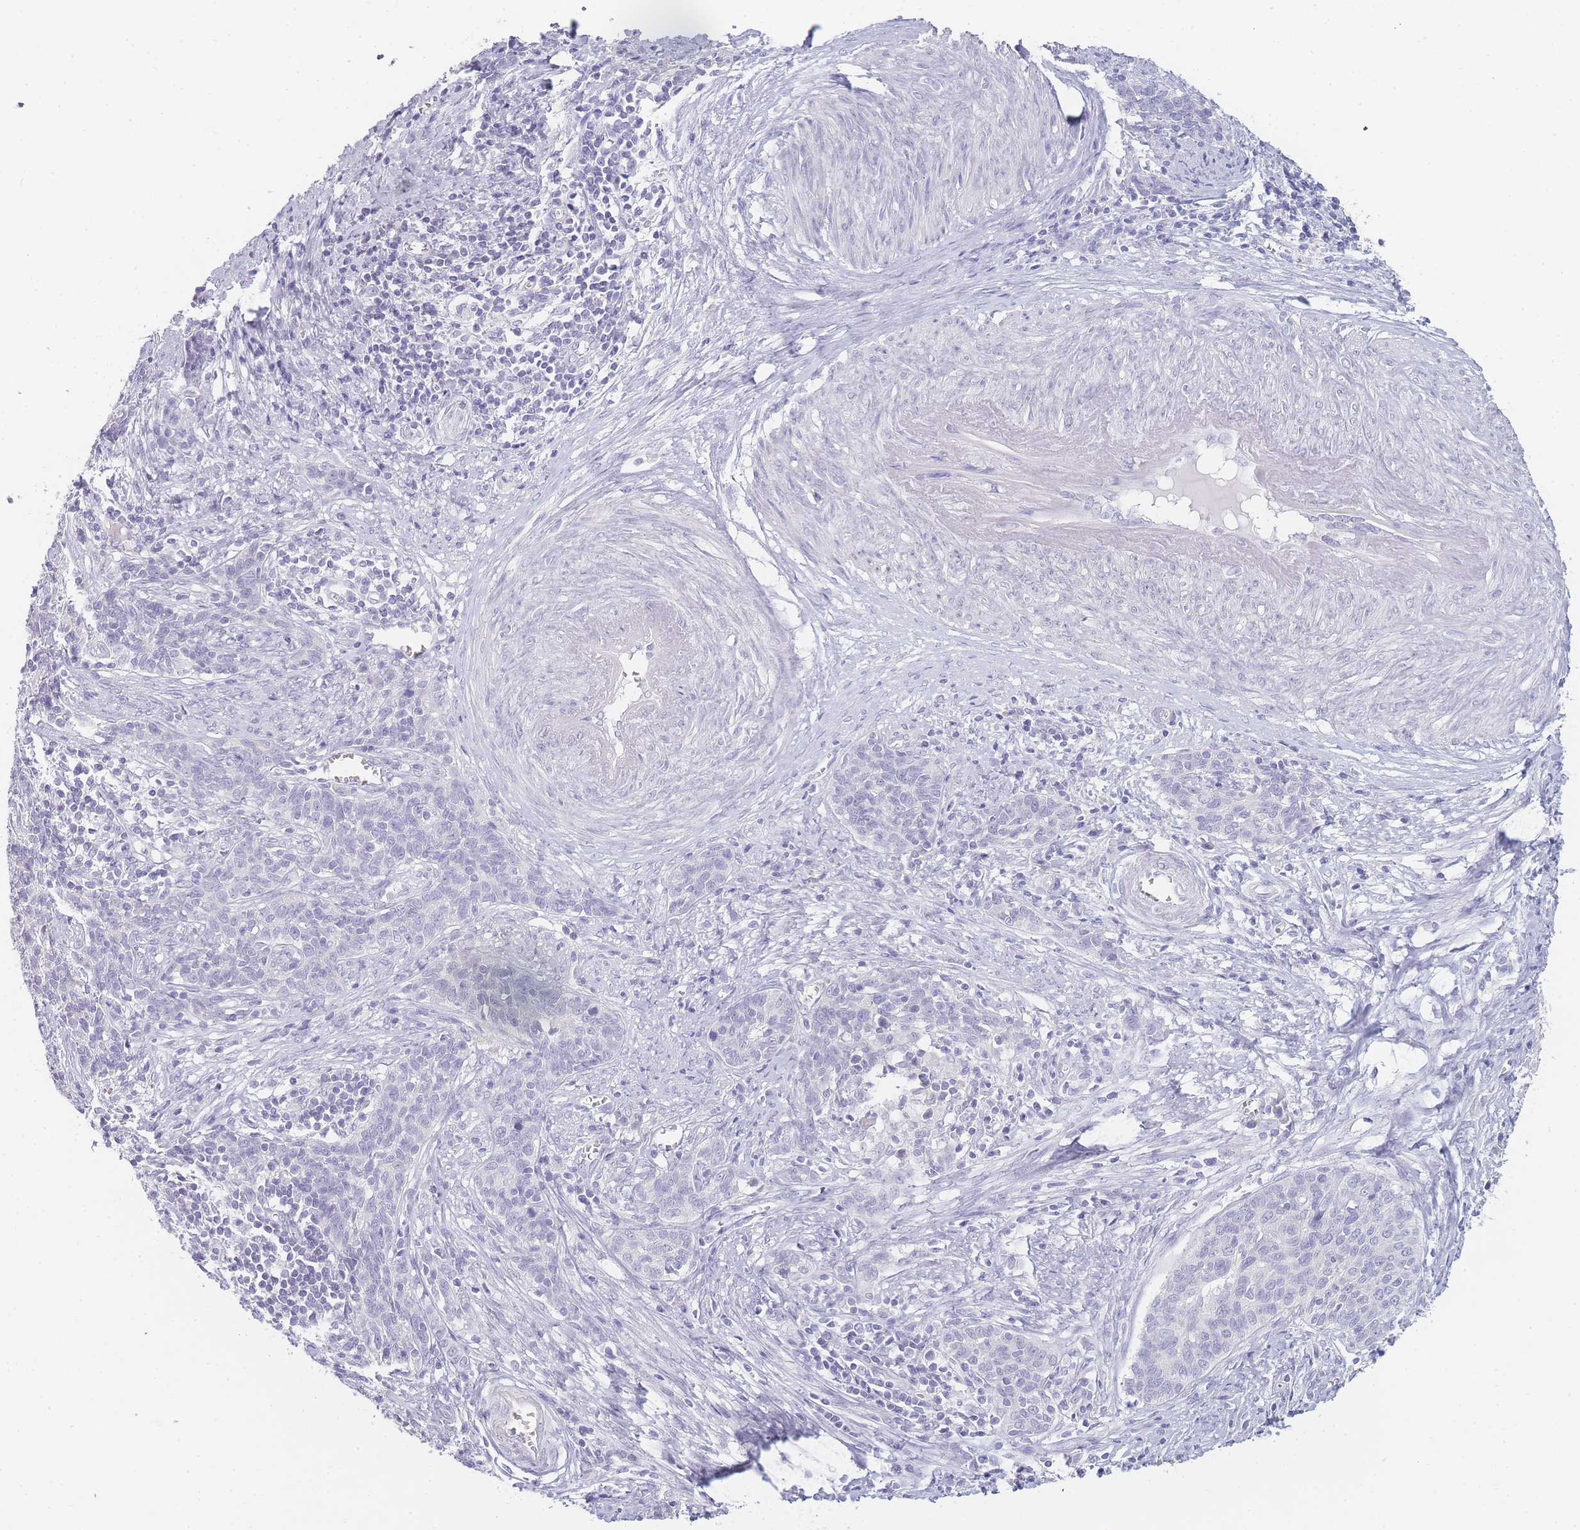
{"staining": {"intensity": "negative", "quantity": "none", "location": "none"}, "tissue": "cervical cancer", "cell_type": "Tumor cells", "image_type": "cancer", "snomed": [{"axis": "morphology", "description": "Squamous cell carcinoma, NOS"}, {"axis": "topography", "description": "Cervix"}], "caption": "Squamous cell carcinoma (cervical) stained for a protein using IHC displays no staining tumor cells.", "gene": "INS", "patient": {"sex": "female", "age": 39}}